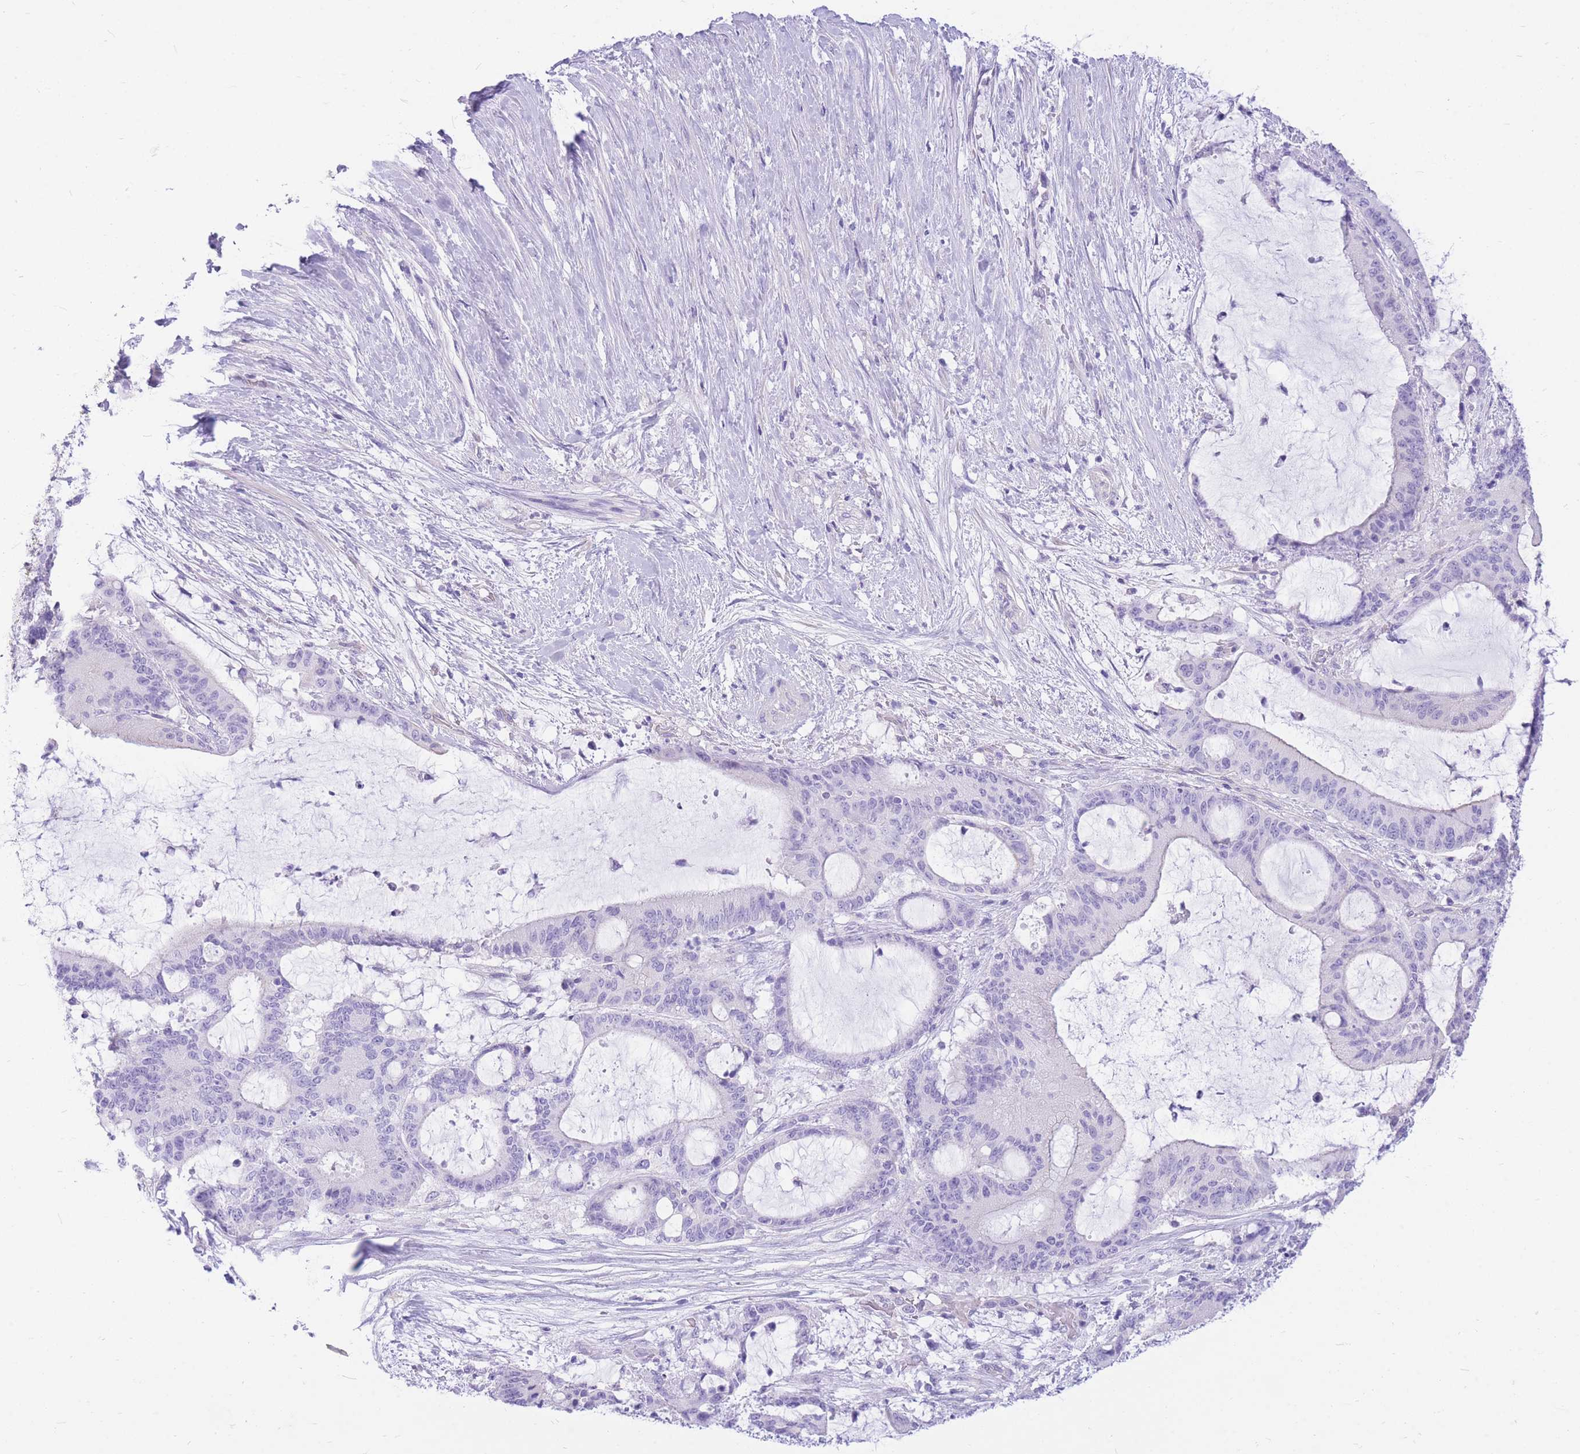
{"staining": {"intensity": "negative", "quantity": "none", "location": "none"}, "tissue": "liver cancer", "cell_type": "Tumor cells", "image_type": "cancer", "snomed": [{"axis": "morphology", "description": "Normal tissue, NOS"}, {"axis": "morphology", "description": "Cholangiocarcinoma"}, {"axis": "topography", "description": "Liver"}, {"axis": "topography", "description": "Peripheral nerve tissue"}], "caption": "The histopathology image reveals no significant staining in tumor cells of liver cancer.", "gene": "ZNF311", "patient": {"sex": "female", "age": 73}}